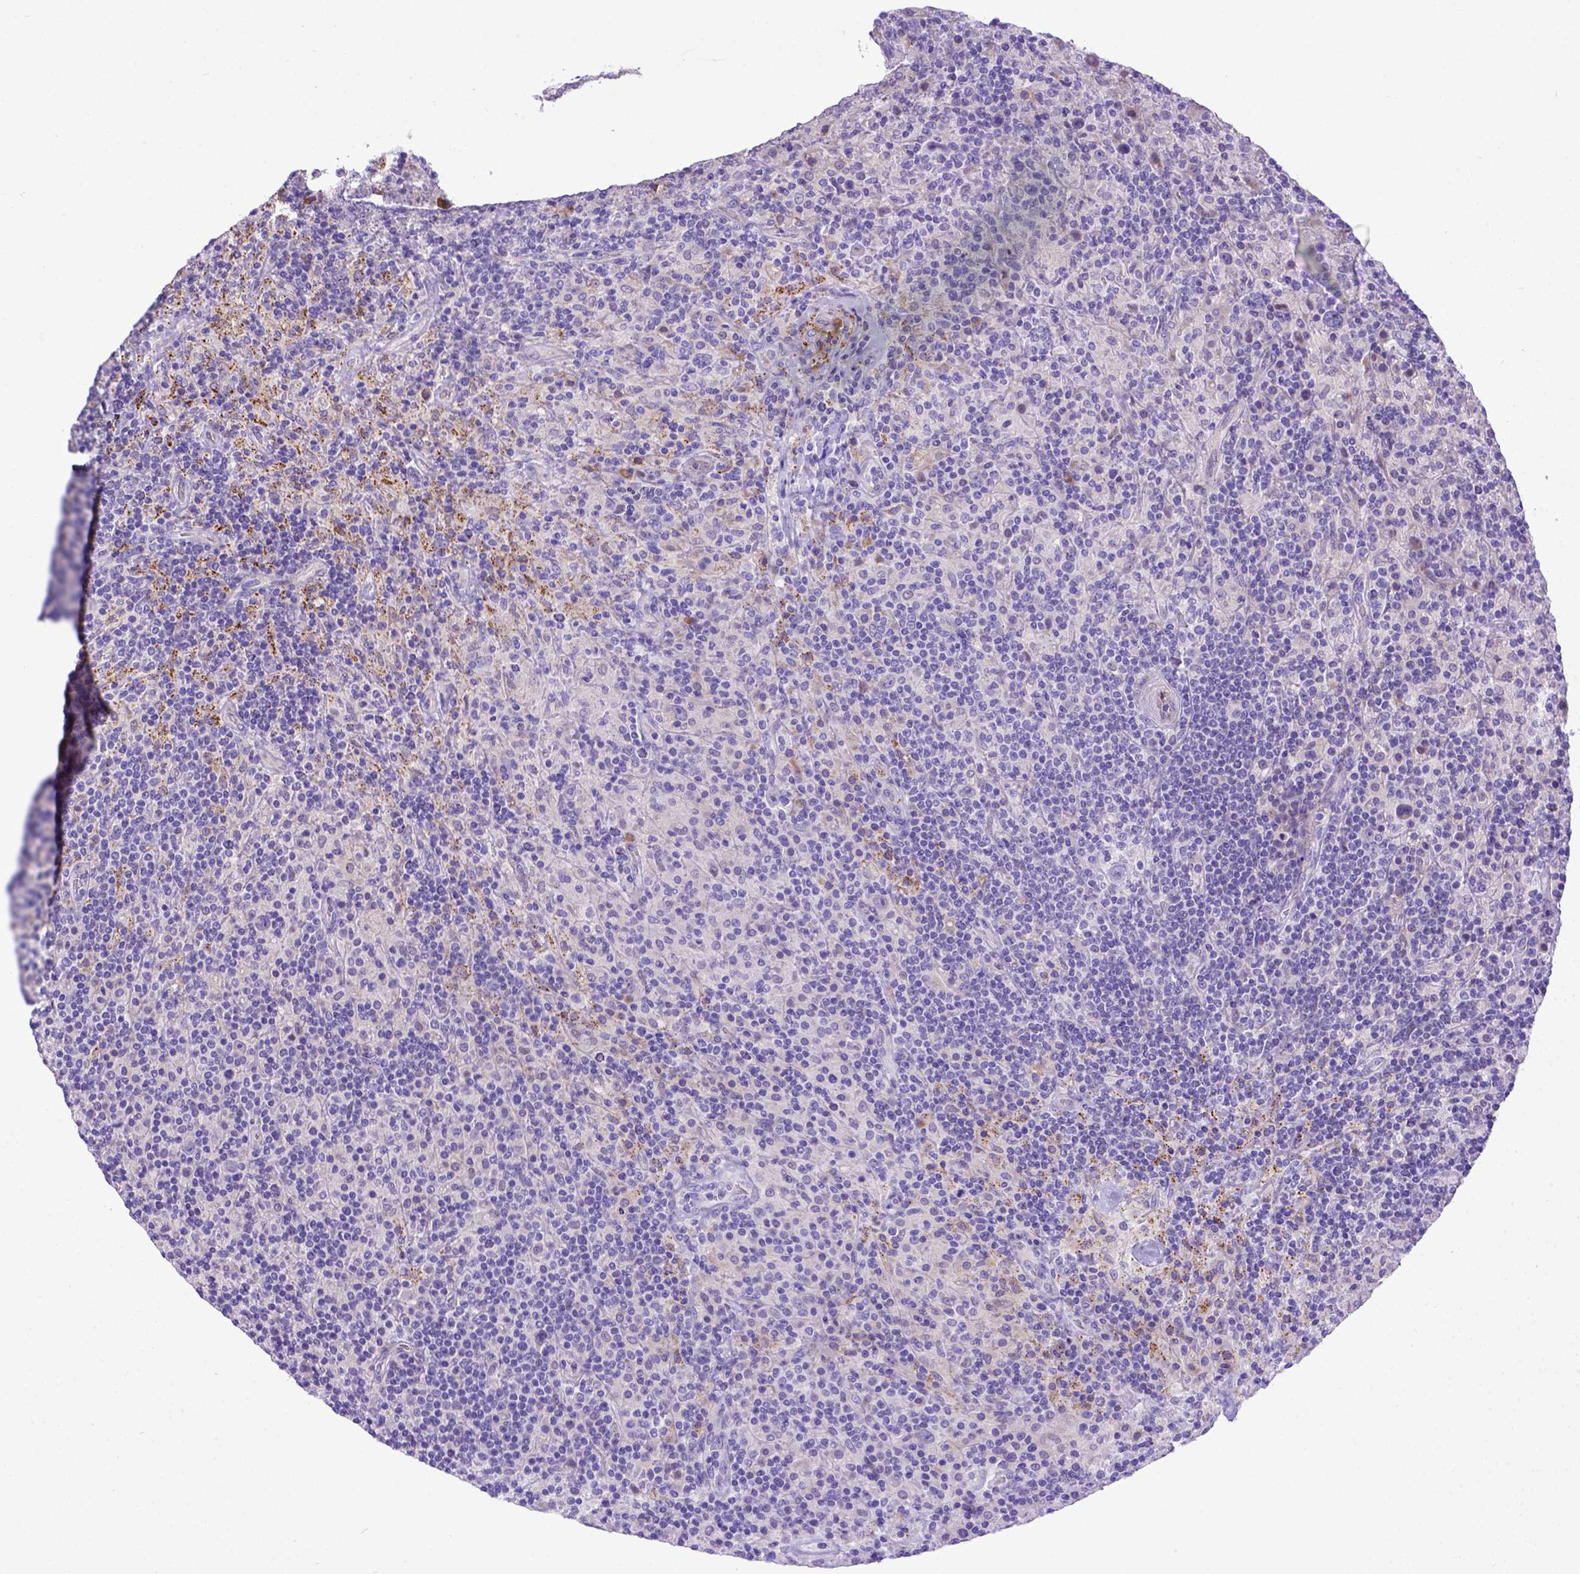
{"staining": {"intensity": "negative", "quantity": "none", "location": "none"}, "tissue": "lymphoma", "cell_type": "Tumor cells", "image_type": "cancer", "snomed": [{"axis": "morphology", "description": "Hodgkin's disease, NOS"}, {"axis": "topography", "description": "Lymph node"}], "caption": "Tumor cells are negative for protein expression in human Hodgkin's disease.", "gene": "CFAP300", "patient": {"sex": "male", "age": 70}}